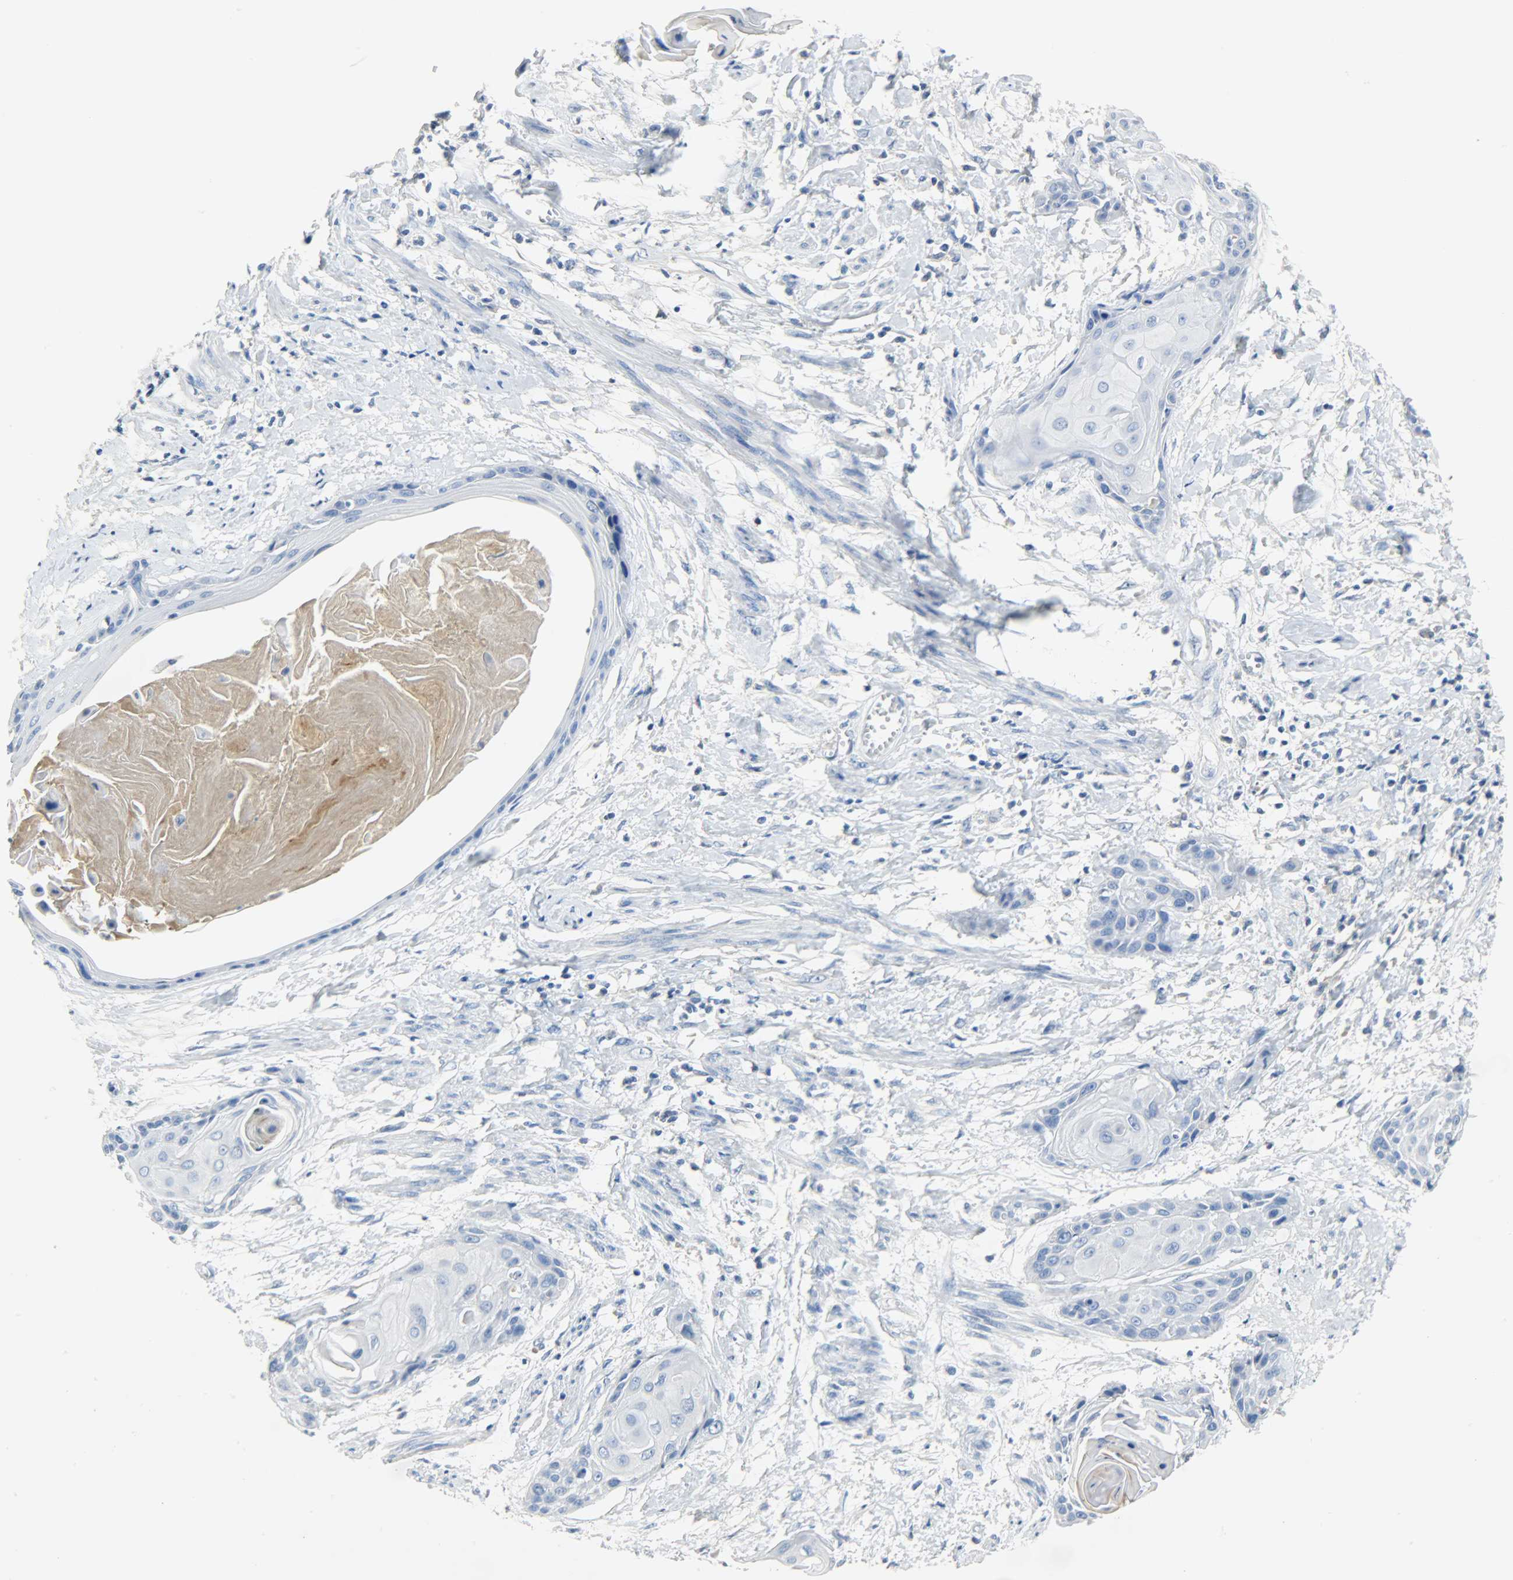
{"staining": {"intensity": "negative", "quantity": "none", "location": "none"}, "tissue": "cervical cancer", "cell_type": "Tumor cells", "image_type": "cancer", "snomed": [{"axis": "morphology", "description": "Squamous cell carcinoma, NOS"}, {"axis": "topography", "description": "Cervix"}], "caption": "The histopathology image reveals no staining of tumor cells in cervical cancer.", "gene": "CRP", "patient": {"sex": "female", "age": 57}}